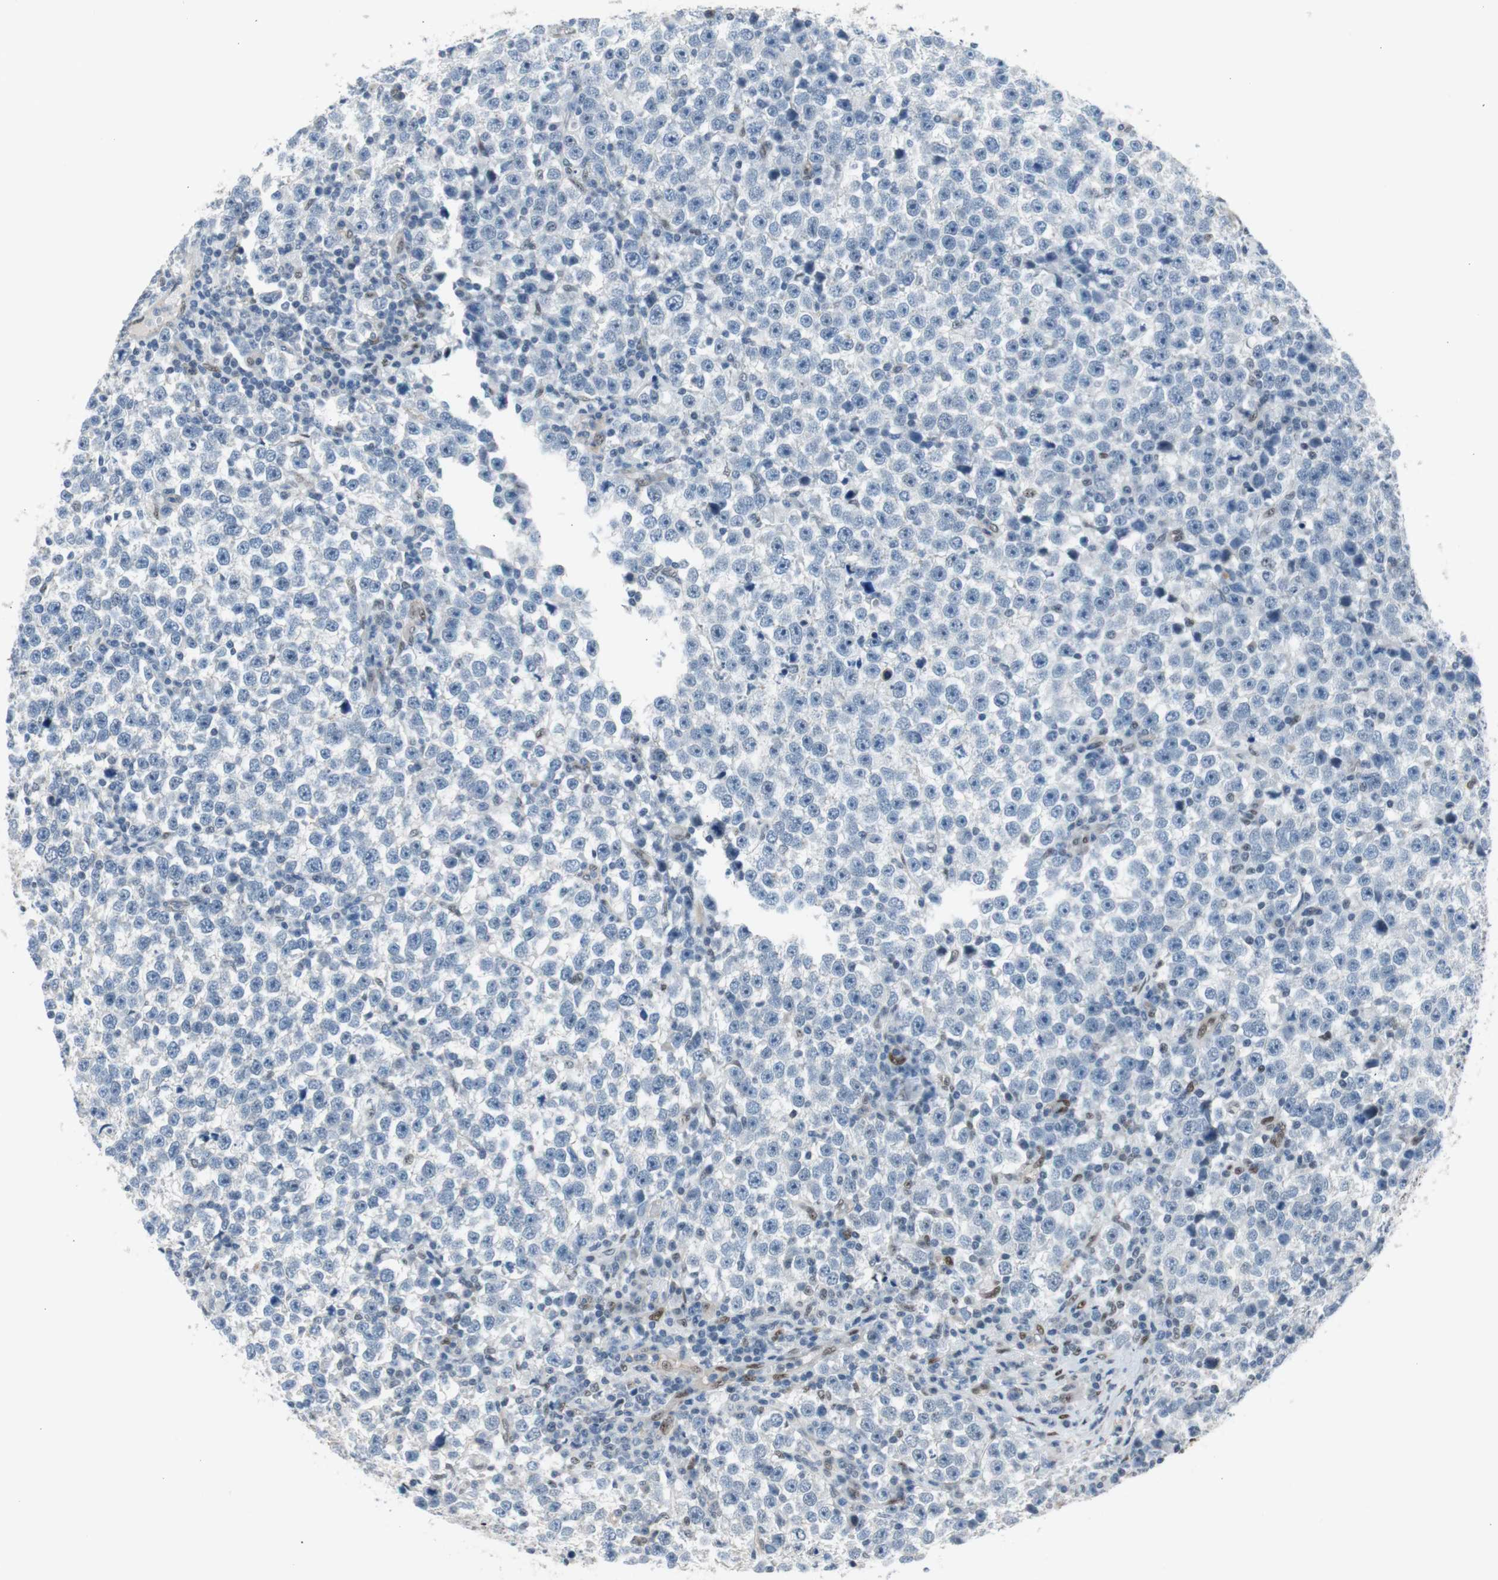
{"staining": {"intensity": "negative", "quantity": "none", "location": "none"}, "tissue": "testis cancer", "cell_type": "Tumor cells", "image_type": "cancer", "snomed": [{"axis": "morphology", "description": "Seminoma, NOS"}, {"axis": "topography", "description": "Testis"}], "caption": "An image of human testis cancer (seminoma) is negative for staining in tumor cells. The staining was performed using DAB to visualize the protein expression in brown, while the nuclei were stained in blue with hematoxylin (Magnification: 20x).", "gene": "PML", "patient": {"sex": "male", "age": 43}}